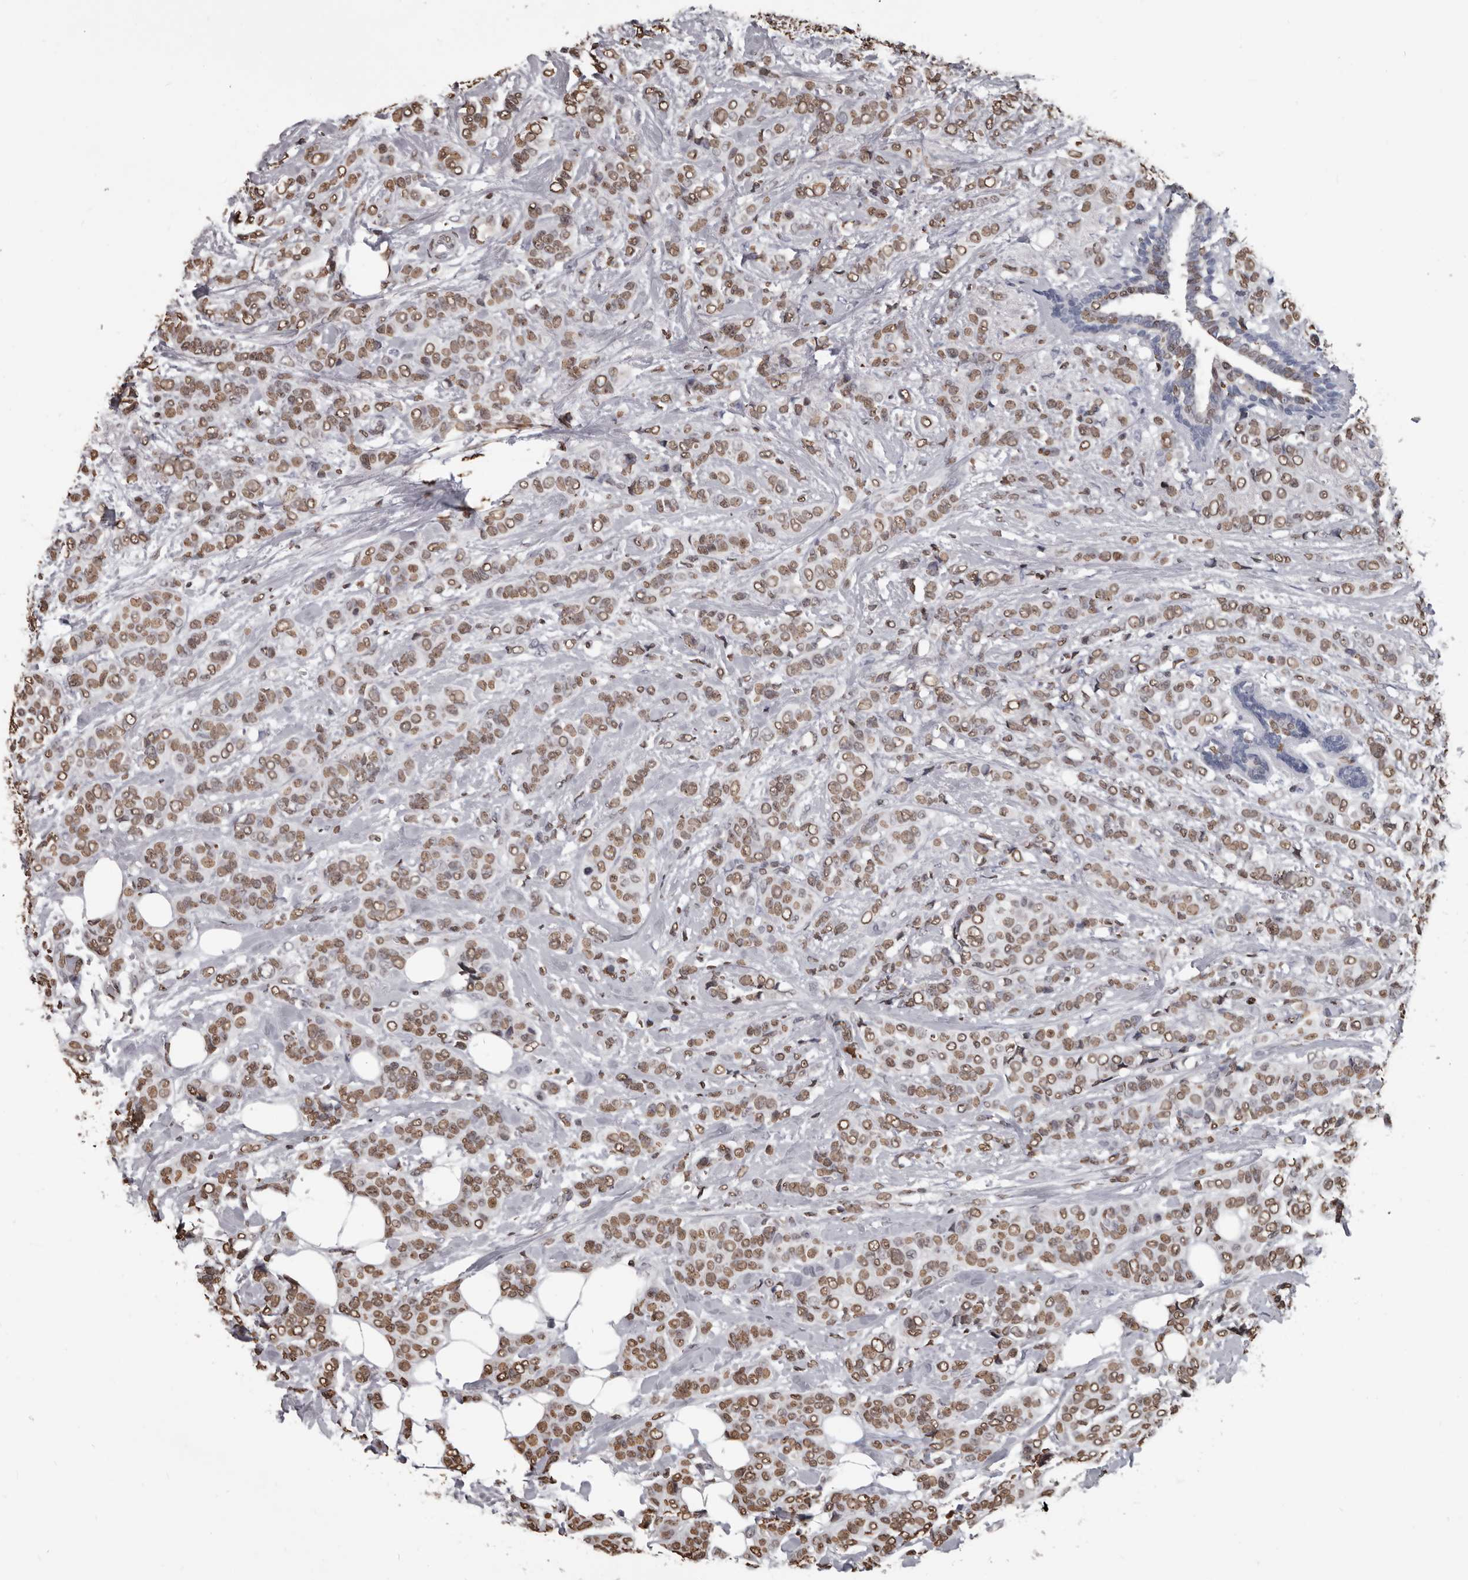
{"staining": {"intensity": "moderate", "quantity": ">75%", "location": "nuclear"}, "tissue": "breast cancer", "cell_type": "Tumor cells", "image_type": "cancer", "snomed": [{"axis": "morphology", "description": "Lobular carcinoma"}, {"axis": "topography", "description": "Breast"}], "caption": "IHC of human breast lobular carcinoma displays medium levels of moderate nuclear staining in about >75% of tumor cells.", "gene": "AHR", "patient": {"sex": "female", "age": 51}}